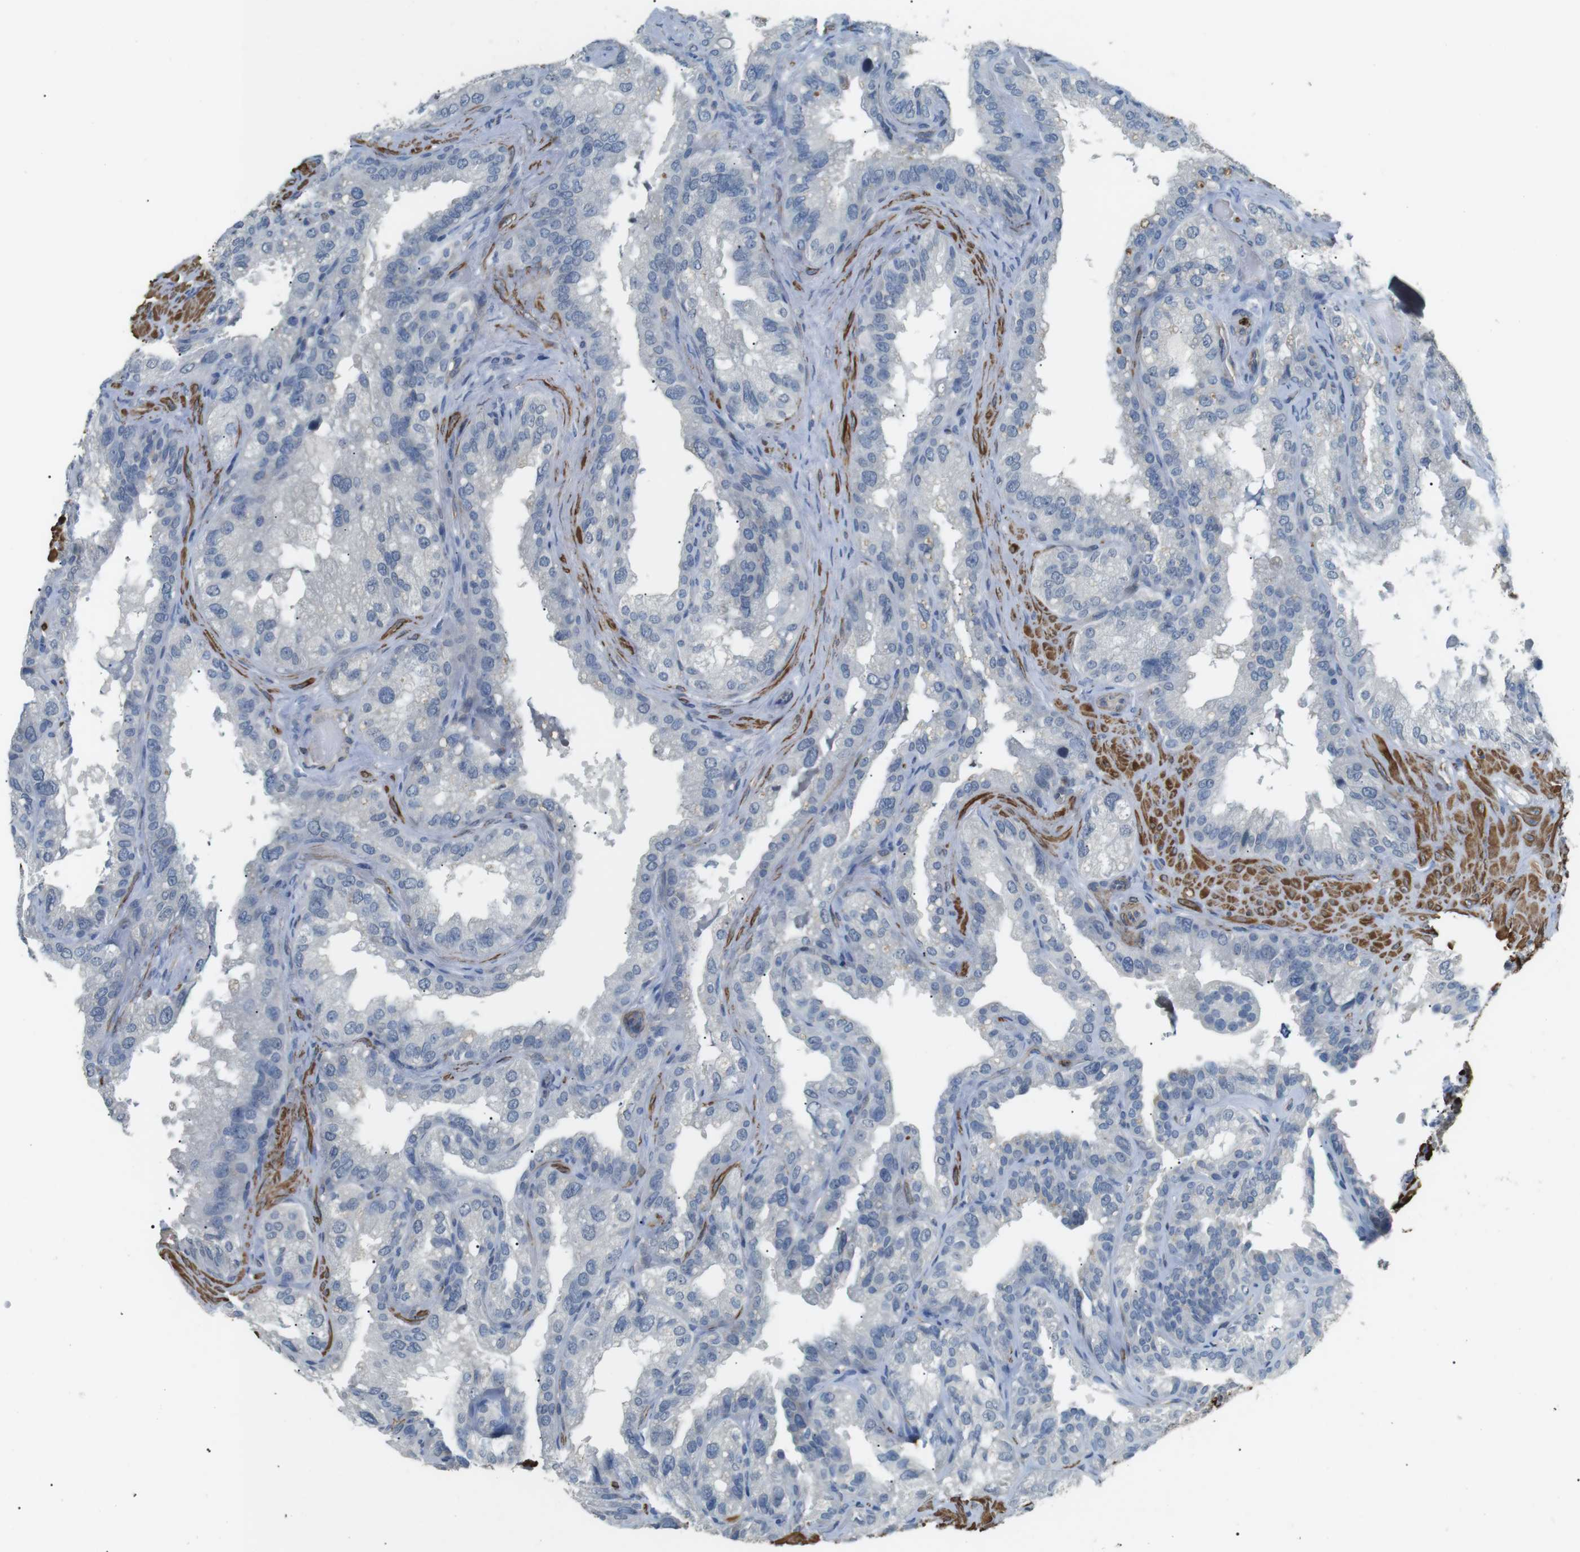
{"staining": {"intensity": "negative", "quantity": "none", "location": "none"}, "tissue": "seminal vesicle", "cell_type": "Glandular cells", "image_type": "normal", "snomed": [{"axis": "morphology", "description": "Normal tissue, NOS"}, {"axis": "topography", "description": "Seminal veicle"}], "caption": "This histopathology image is of normal seminal vesicle stained with immunohistochemistry to label a protein in brown with the nuclei are counter-stained blue. There is no positivity in glandular cells. Nuclei are stained in blue.", "gene": "GZMM", "patient": {"sex": "male", "age": 68}}